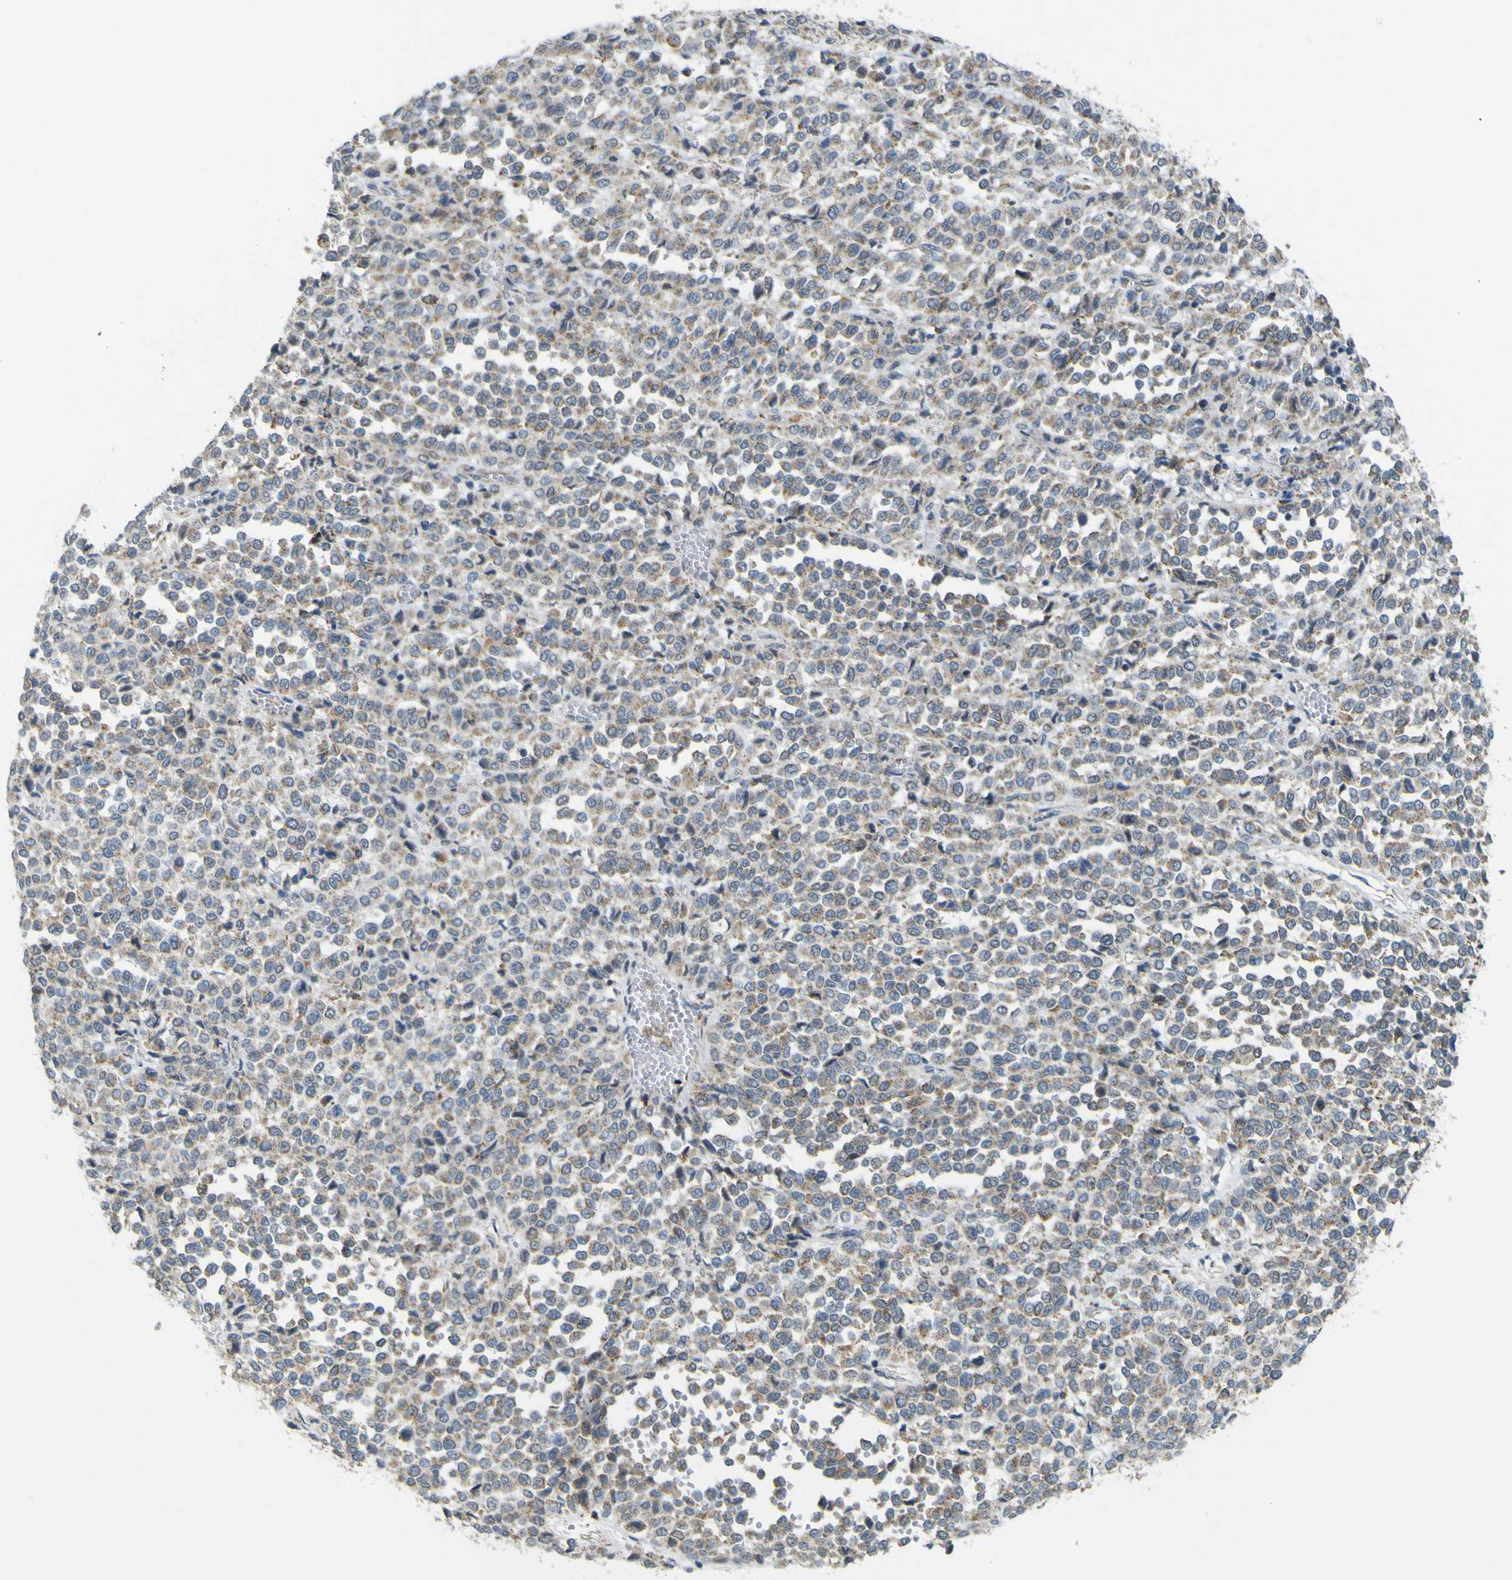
{"staining": {"intensity": "weak", "quantity": "25%-75%", "location": "cytoplasmic/membranous"}, "tissue": "melanoma", "cell_type": "Tumor cells", "image_type": "cancer", "snomed": [{"axis": "morphology", "description": "Malignant melanoma, Metastatic site"}, {"axis": "topography", "description": "Pancreas"}], "caption": "An immunohistochemistry photomicrograph of neoplastic tissue is shown. Protein staining in brown highlights weak cytoplasmic/membranous positivity in malignant melanoma (metastatic site) within tumor cells. (Stains: DAB (3,3'-diaminobenzidine) in brown, nuclei in blue, Microscopy: brightfield microscopy at high magnification).", "gene": "ACBD5", "patient": {"sex": "female", "age": 30}}